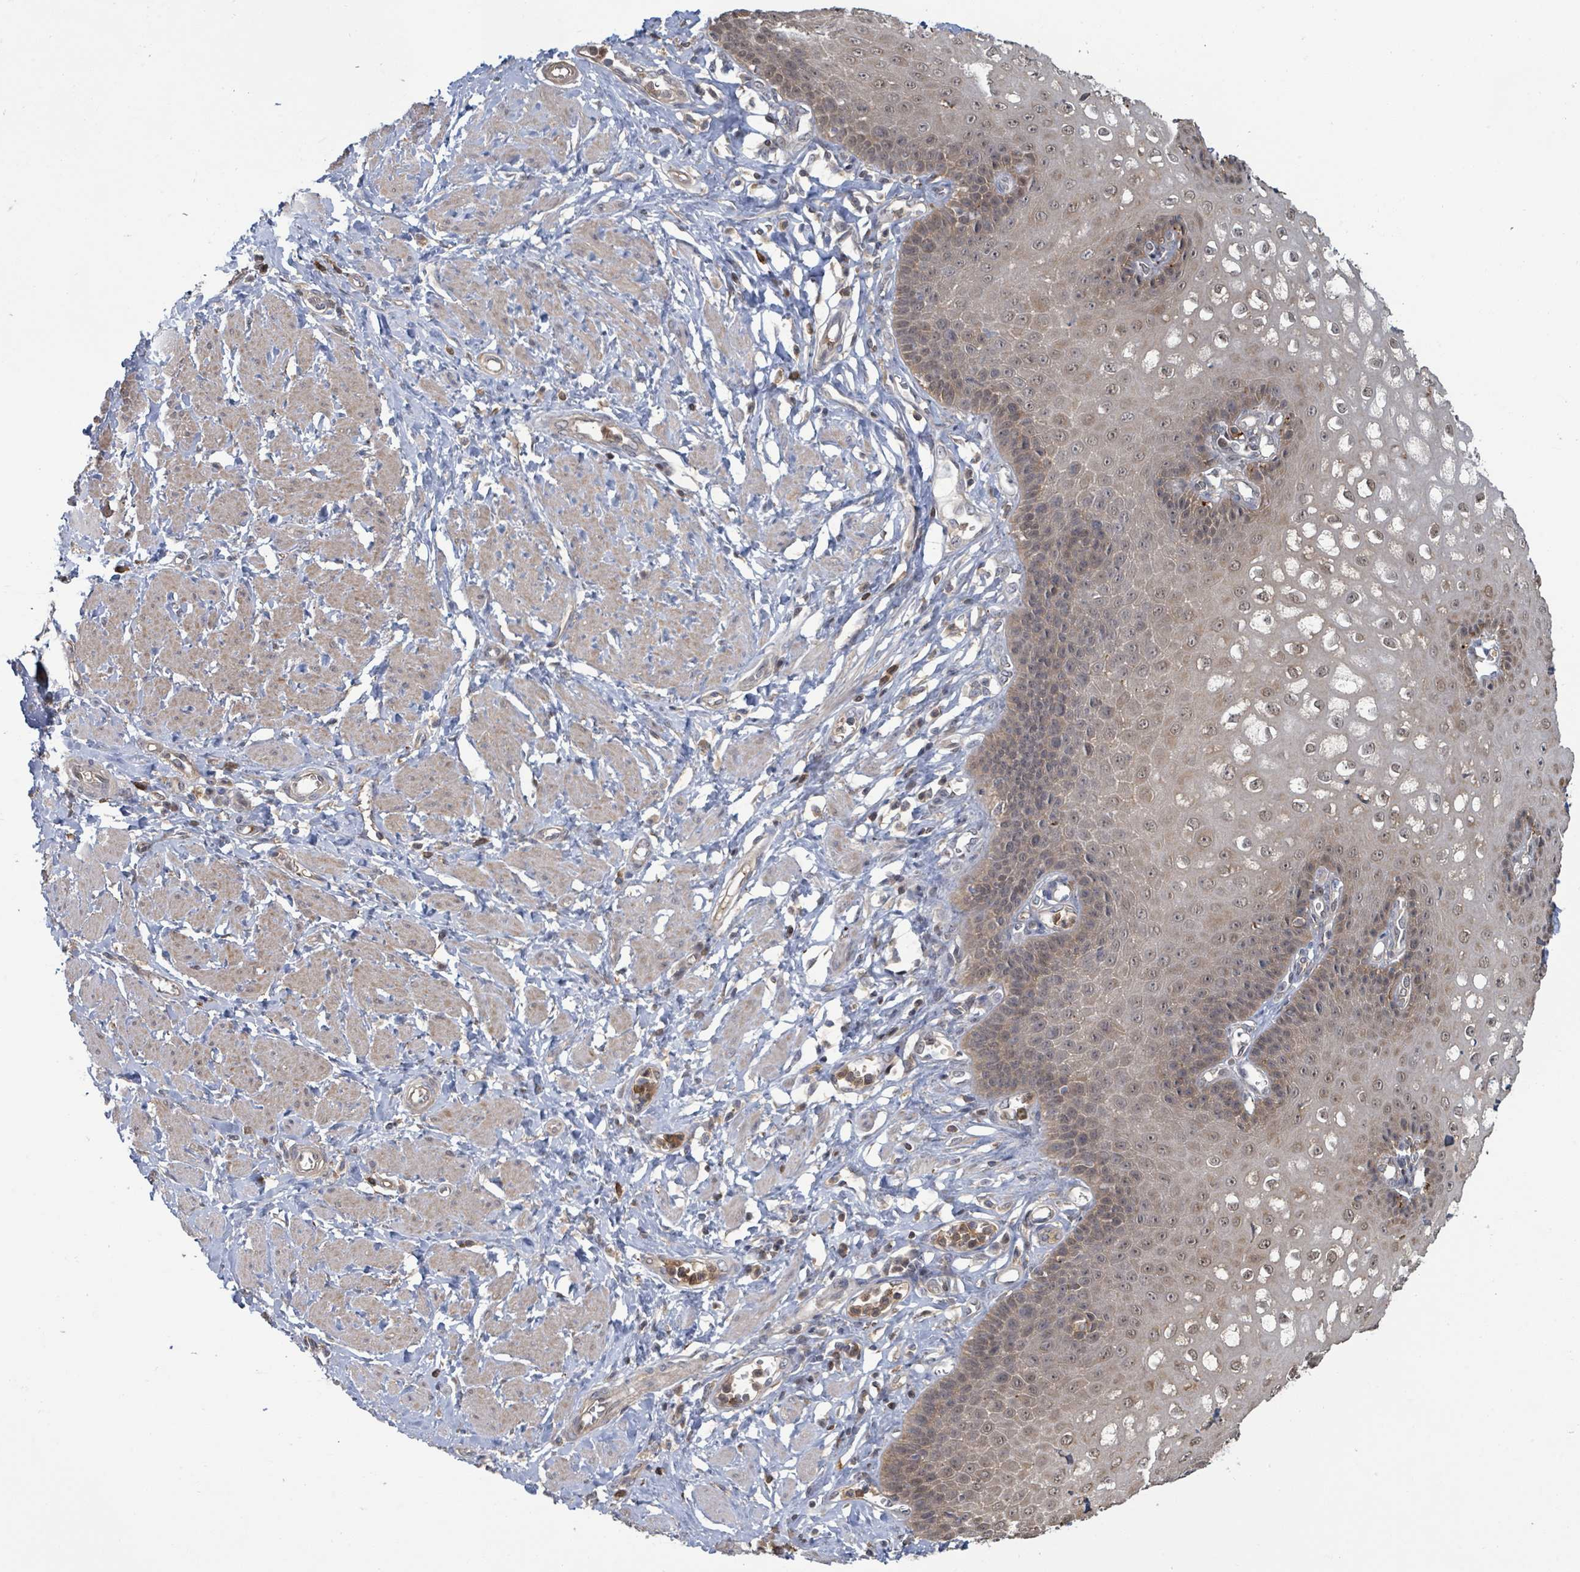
{"staining": {"intensity": "weak", "quantity": "25%-75%", "location": "cytoplasmic/membranous,nuclear"}, "tissue": "esophagus", "cell_type": "Squamous epithelial cells", "image_type": "normal", "snomed": [{"axis": "morphology", "description": "Normal tissue, NOS"}, {"axis": "topography", "description": "Esophagus"}], "caption": "Brown immunohistochemical staining in unremarkable esophagus displays weak cytoplasmic/membranous,nuclear positivity in about 25%-75% of squamous epithelial cells.", "gene": "PGAM1", "patient": {"sex": "male", "age": 67}}